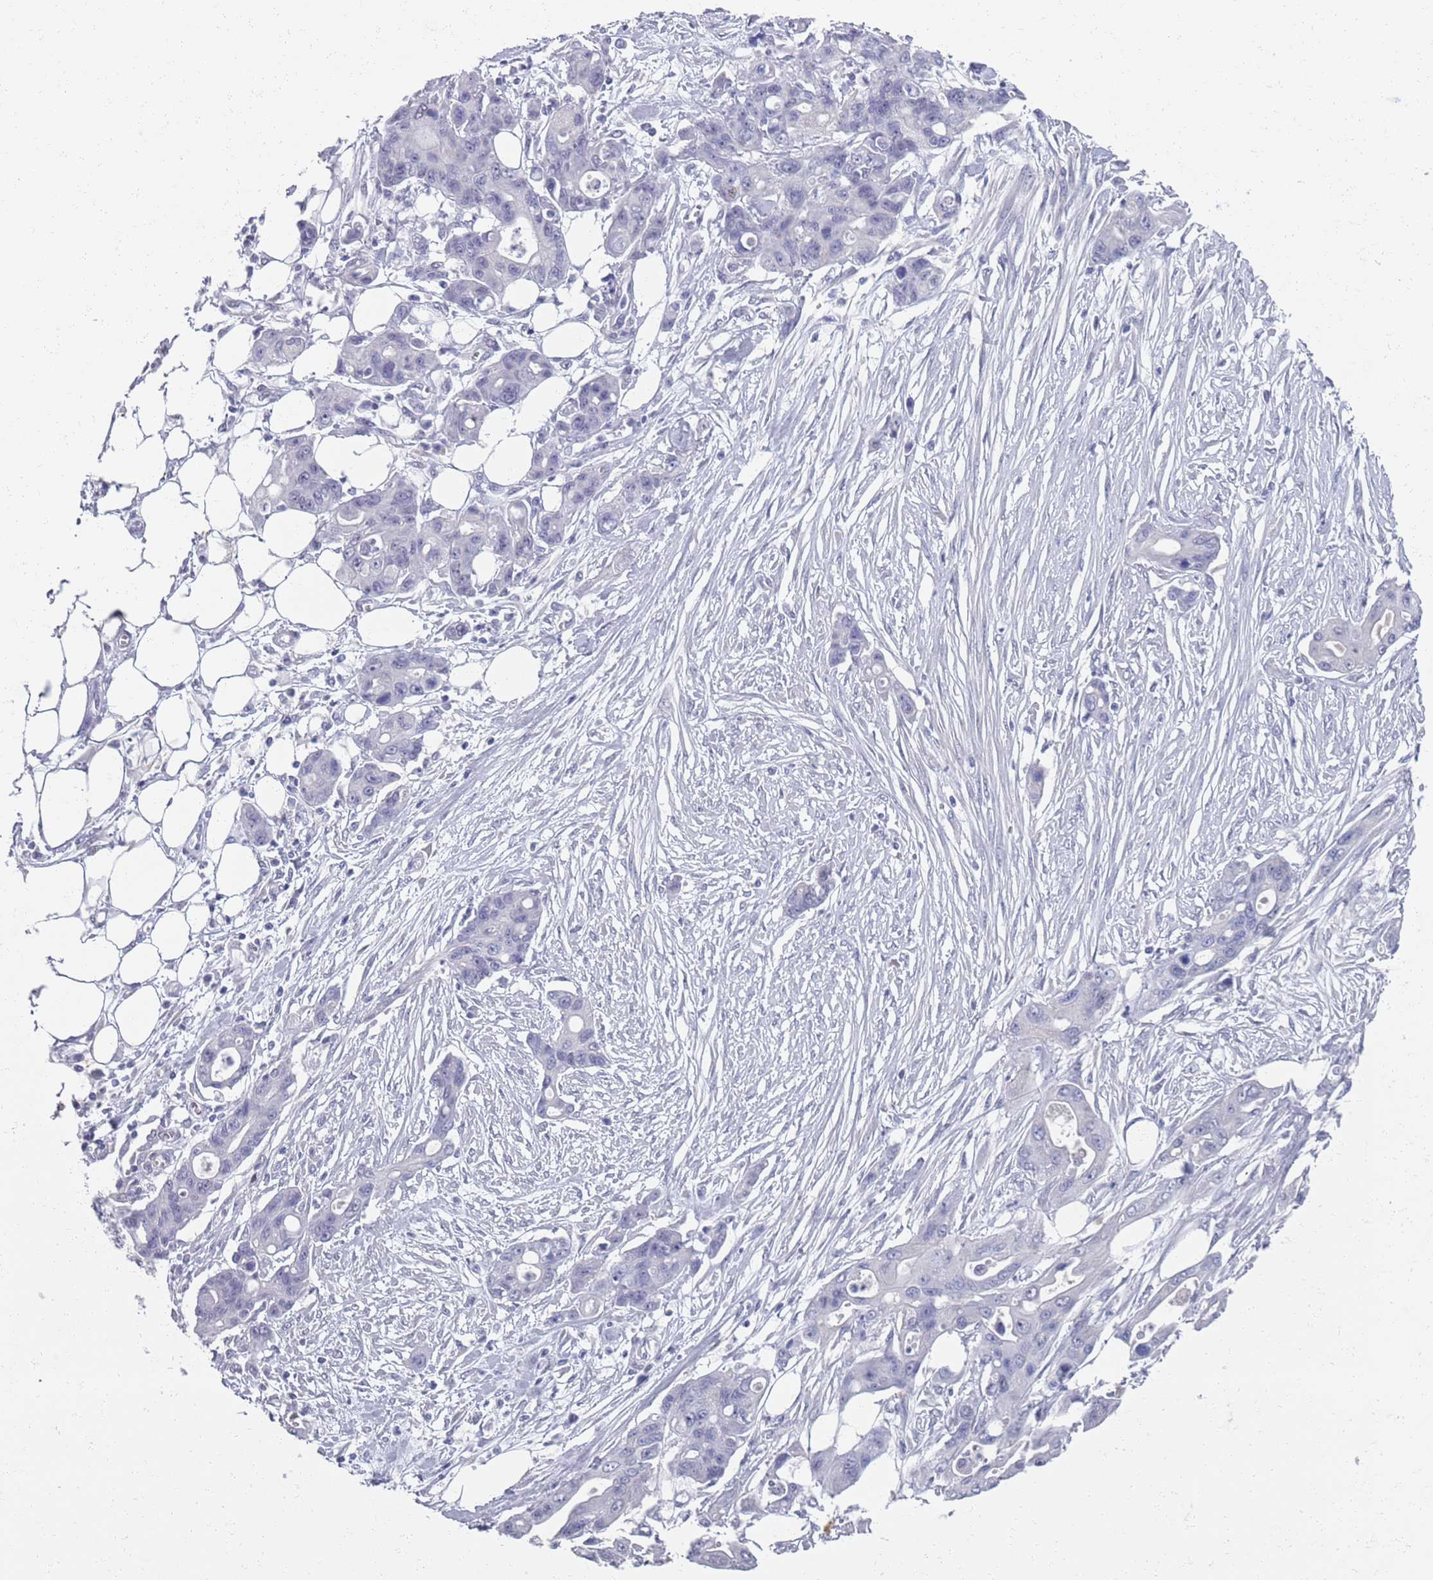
{"staining": {"intensity": "negative", "quantity": "none", "location": "none"}, "tissue": "ovarian cancer", "cell_type": "Tumor cells", "image_type": "cancer", "snomed": [{"axis": "morphology", "description": "Cystadenocarcinoma, mucinous, NOS"}, {"axis": "topography", "description": "Ovary"}], "caption": "Tumor cells show no significant expression in mucinous cystadenocarcinoma (ovarian). (Brightfield microscopy of DAB (3,3'-diaminobenzidine) immunohistochemistry (IHC) at high magnification).", "gene": "SAMD1", "patient": {"sex": "female", "age": 70}}